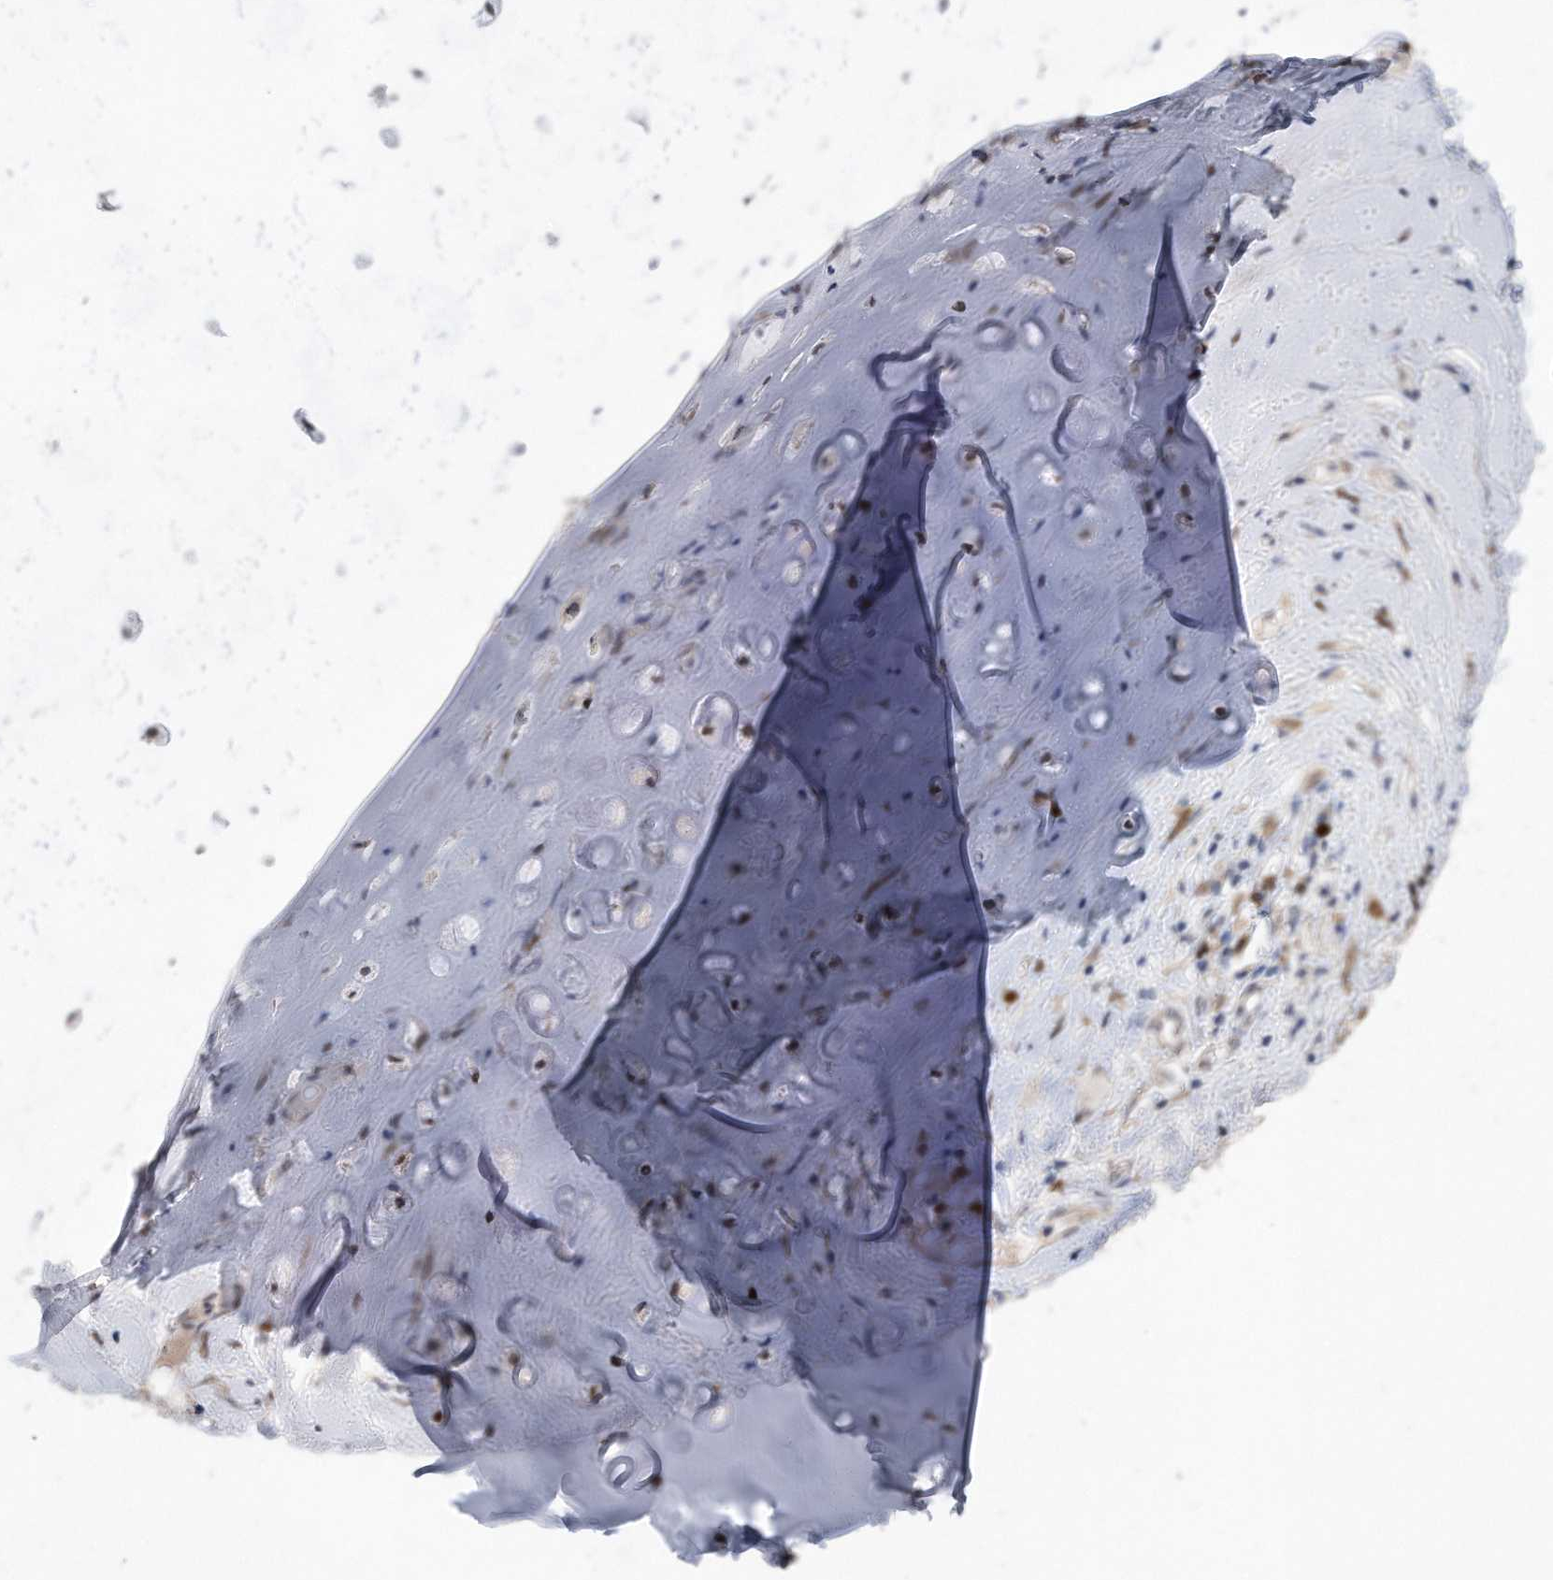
{"staining": {"intensity": "negative", "quantity": "none", "location": "none"}, "tissue": "adipose tissue", "cell_type": "Adipocytes", "image_type": "normal", "snomed": [{"axis": "morphology", "description": "Normal tissue, NOS"}, {"axis": "morphology", "description": "Basal cell carcinoma"}, {"axis": "topography", "description": "Cartilage tissue"}, {"axis": "topography", "description": "Nasopharynx"}, {"axis": "topography", "description": "Oral tissue"}], "caption": "Immunohistochemistry (IHC) photomicrograph of benign human adipose tissue stained for a protein (brown), which exhibits no staining in adipocytes.", "gene": "PCNA", "patient": {"sex": "female", "age": 77}}